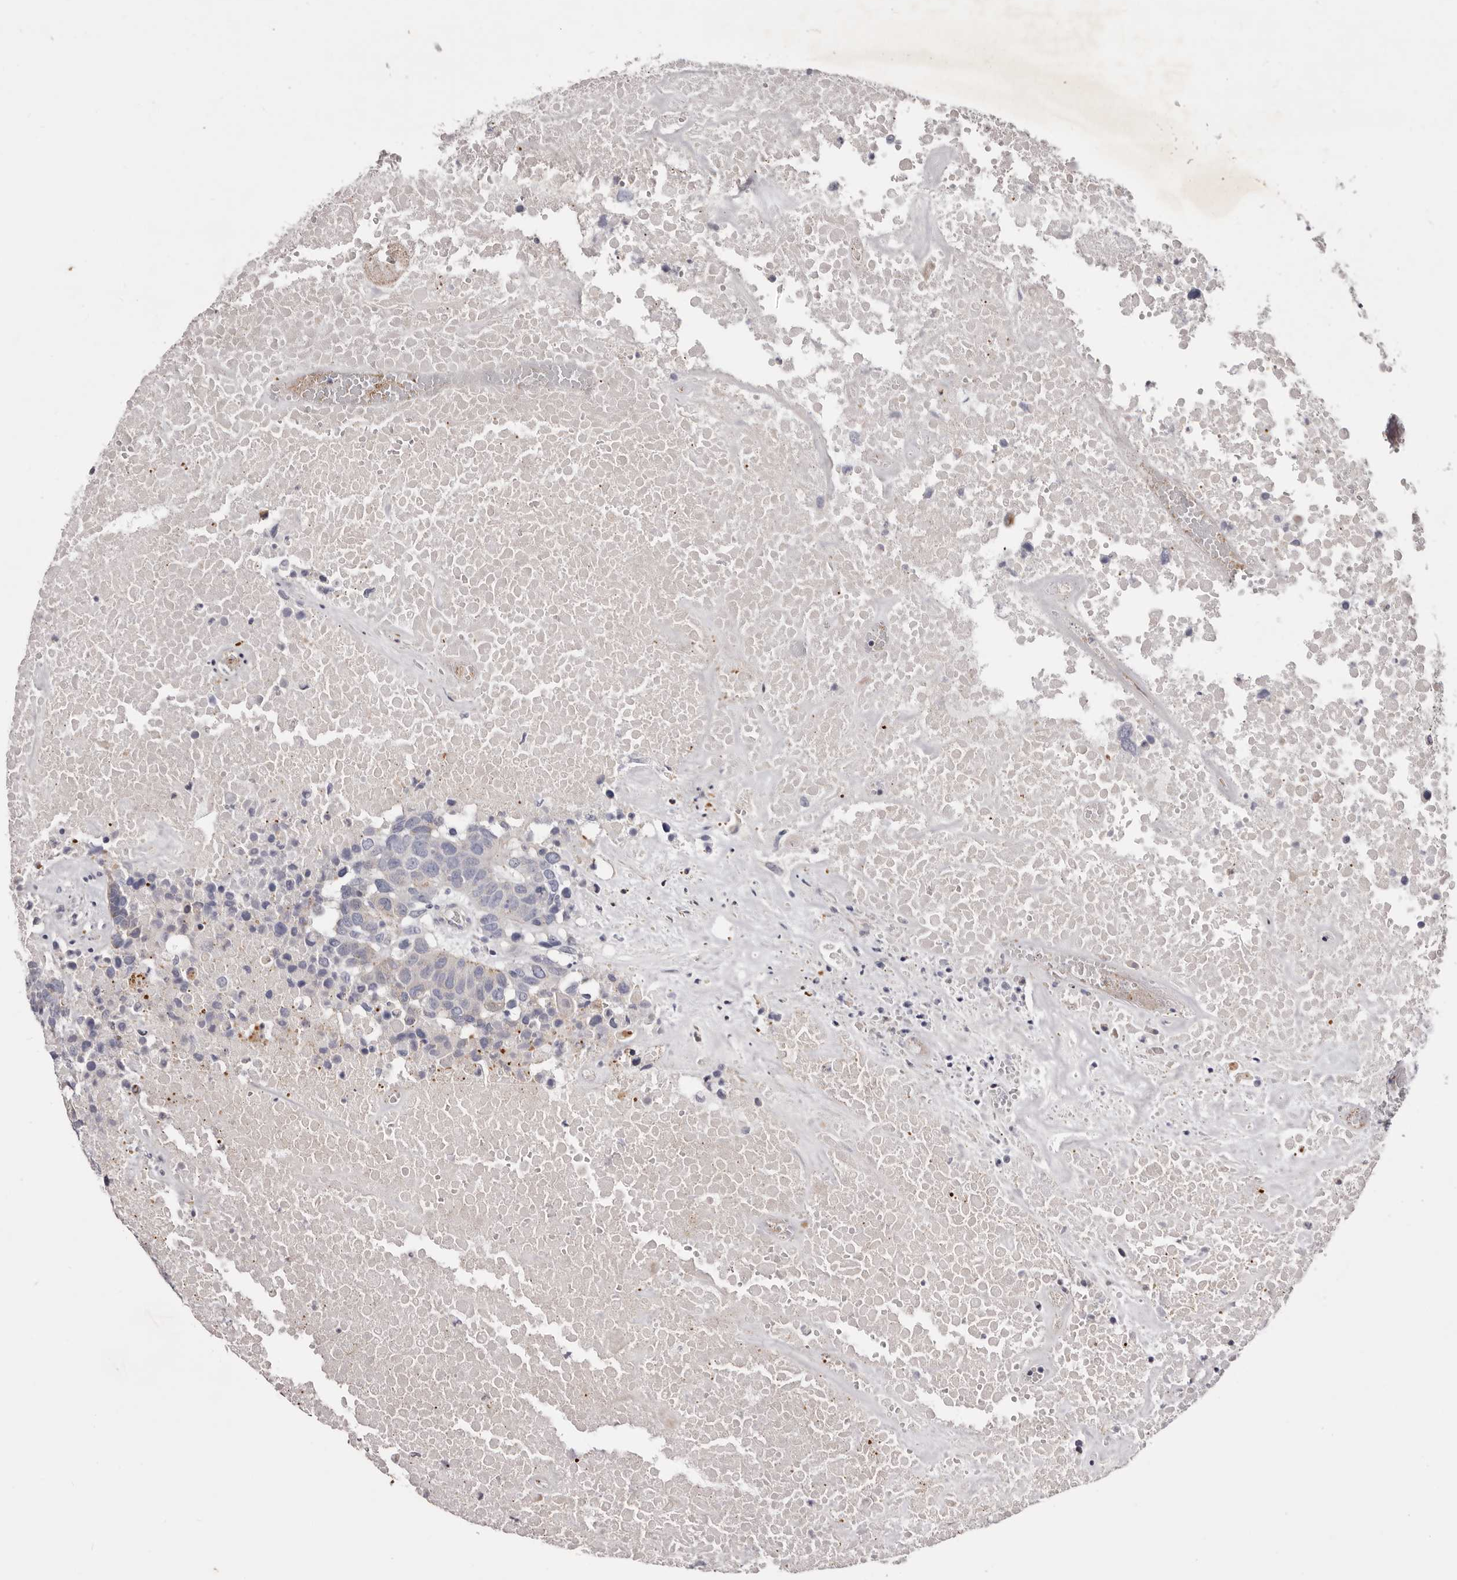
{"staining": {"intensity": "negative", "quantity": "none", "location": "none"}, "tissue": "head and neck cancer", "cell_type": "Tumor cells", "image_type": "cancer", "snomed": [{"axis": "morphology", "description": "Squamous cell carcinoma, NOS"}, {"axis": "topography", "description": "Head-Neck"}], "caption": "Immunohistochemistry (IHC) of human head and neck cancer (squamous cell carcinoma) exhibits no positivity in tumor cells.", "gene": "PEG10", "patient": {"sex": "male", "age": 66}}